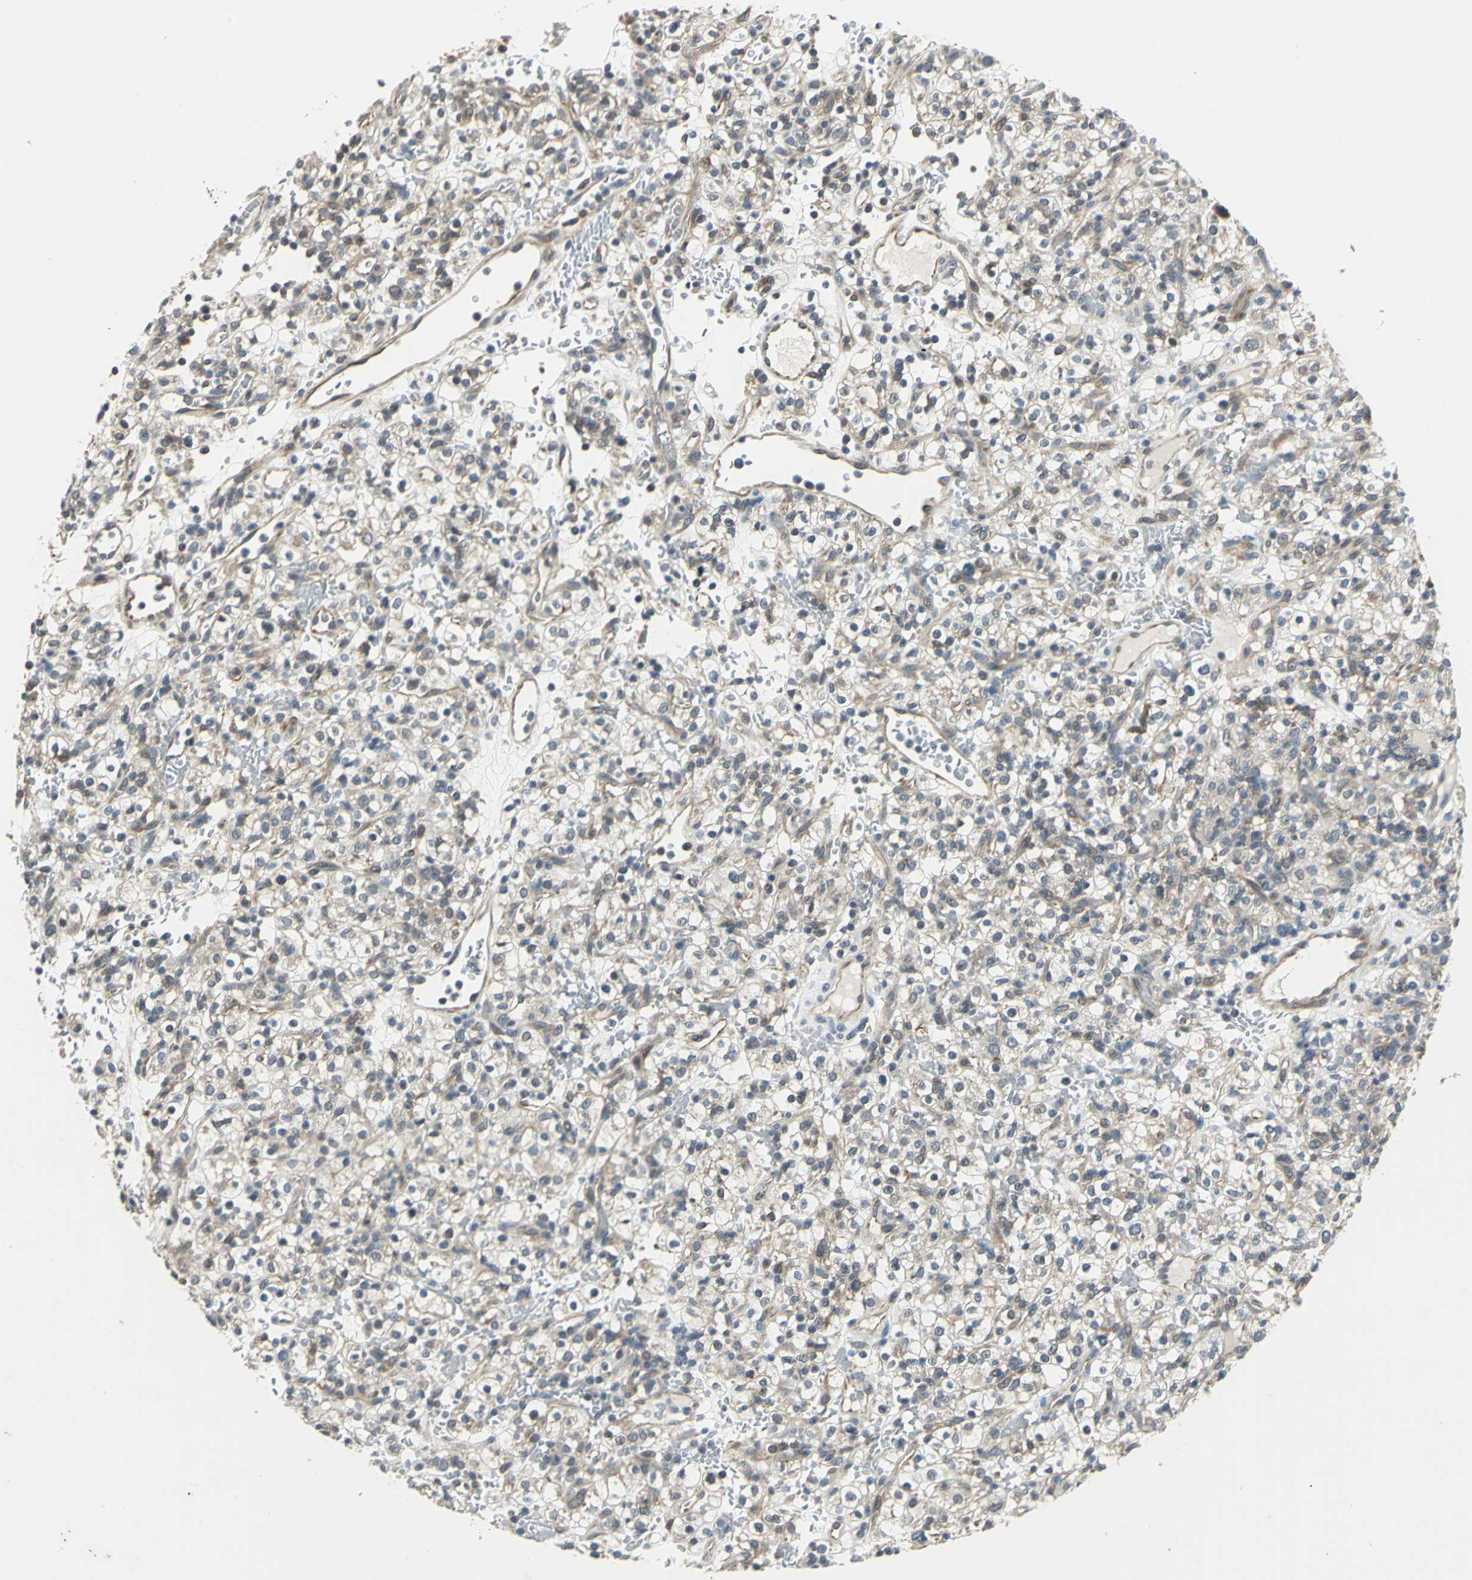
{"staining": {"intensity": "weak", "quantity": "25%-75%", "location": "cytoplasmic/membranous"}, "tissue": "renal cancer", "cell_type": "Tumor cells", "image_type": "cancer", "snomed": [{"axis": "morphology", "description": "Normal tissue, NOS"}, {"axis": "morphology", "description": "Adenocarcinoma, NOS"}, {"axis": "topography", "description": "Kidney"}], "caption": "Weak cytoplasmic/membranous expression is present in about 25%-75% of tumor cells in renal adenocarcinoma.", "gene": "PLAGL2", "patient": {"sex": "female", "age": 72}}